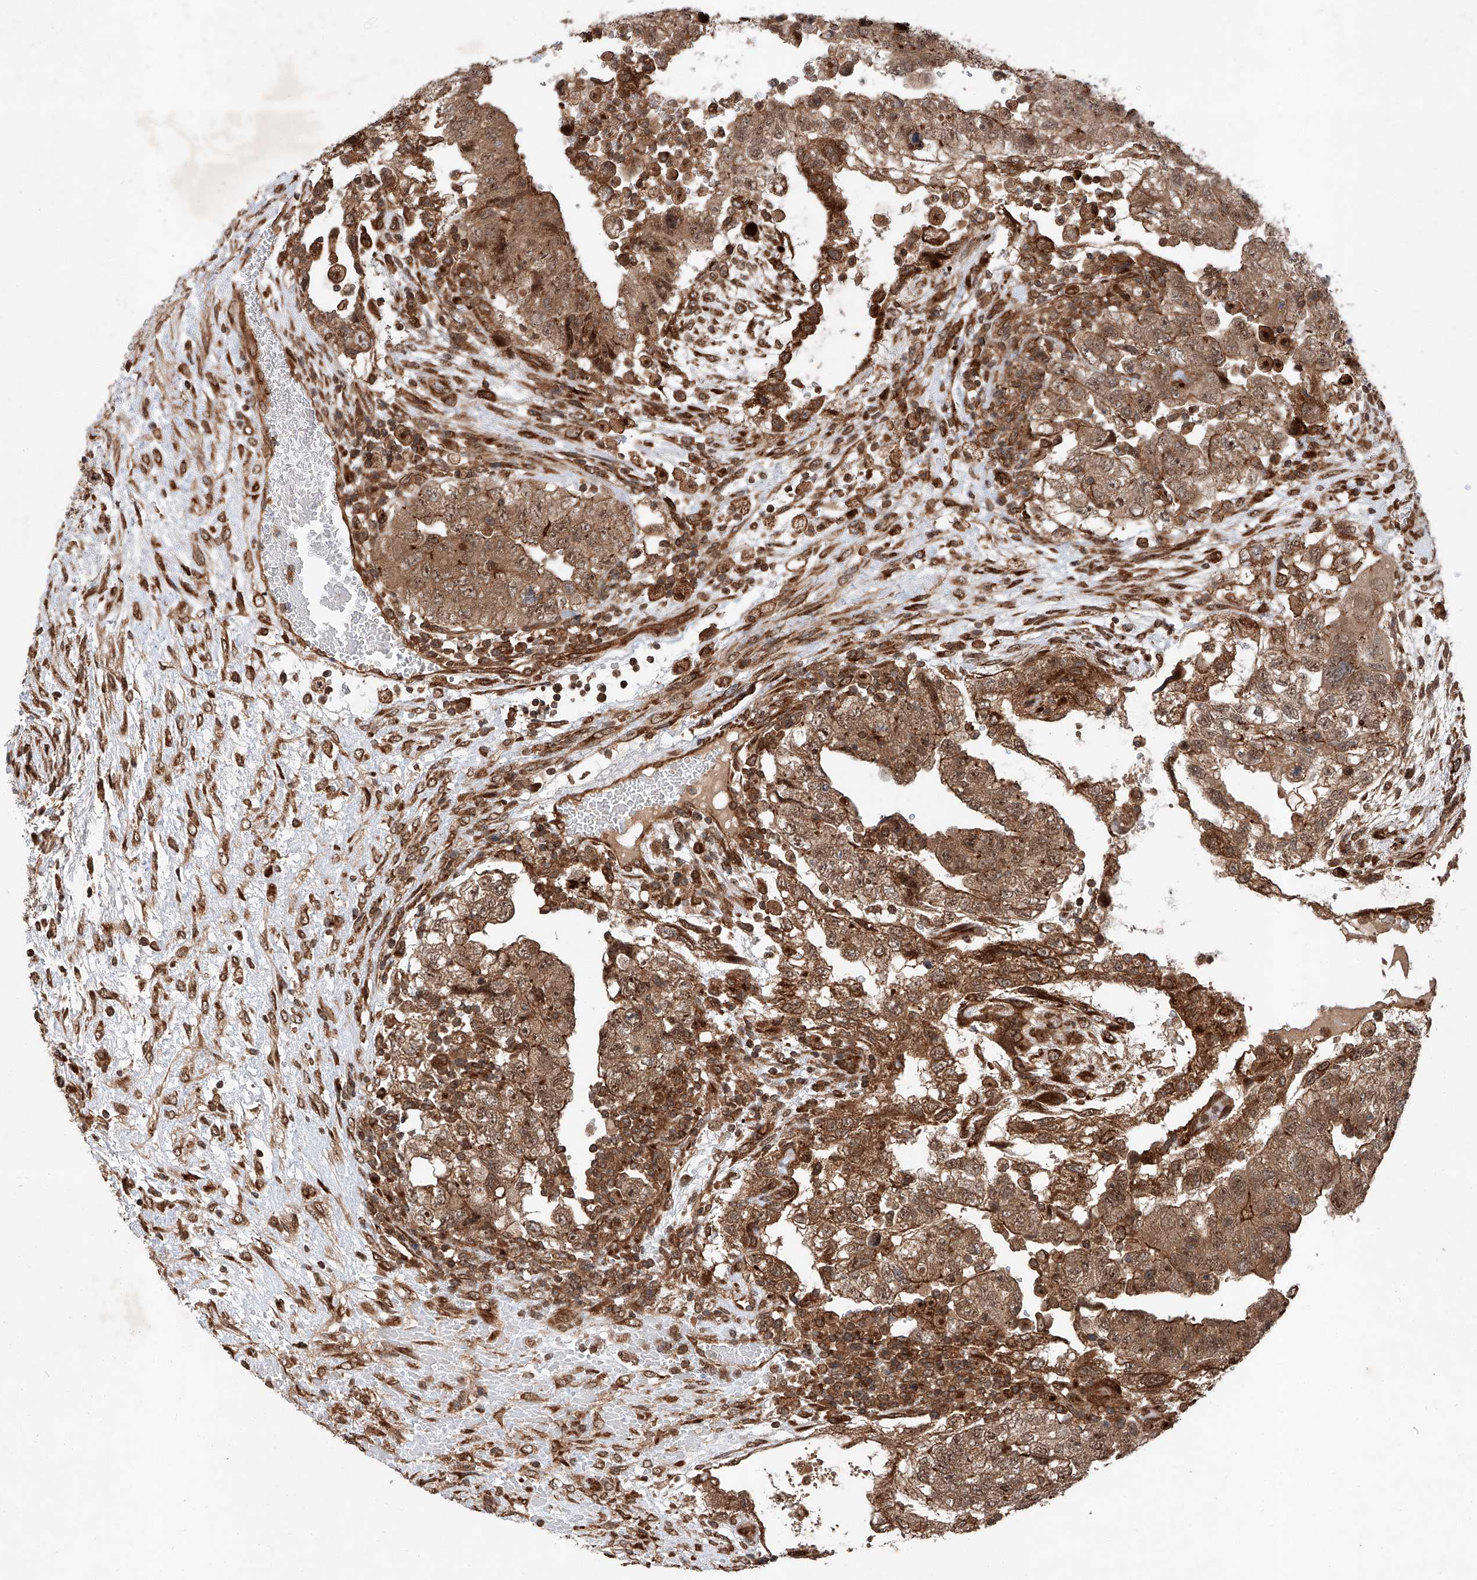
{"staining": {"intensity": "strong", "quantity": ">75%", "location": "cytoplasmic/membranous,nuclear"}, "tissue": "testis cancer", "cell_type": "Tumor cells", "image_type": "cancer", "snomed": [{"axis": "morphology", "description": "Carcinoma, Embryonal, NOS"}, {"axis": "topography", "description": "Testis"}], "caption": "Immunohistochemistry of testis cancer exhibits high levels of strong cytoplasmic/membranous and nuclear expression in about >75% of tumor cells.", "gene": "ZFP28", "patient": {"sex": "male", "age": 36}}